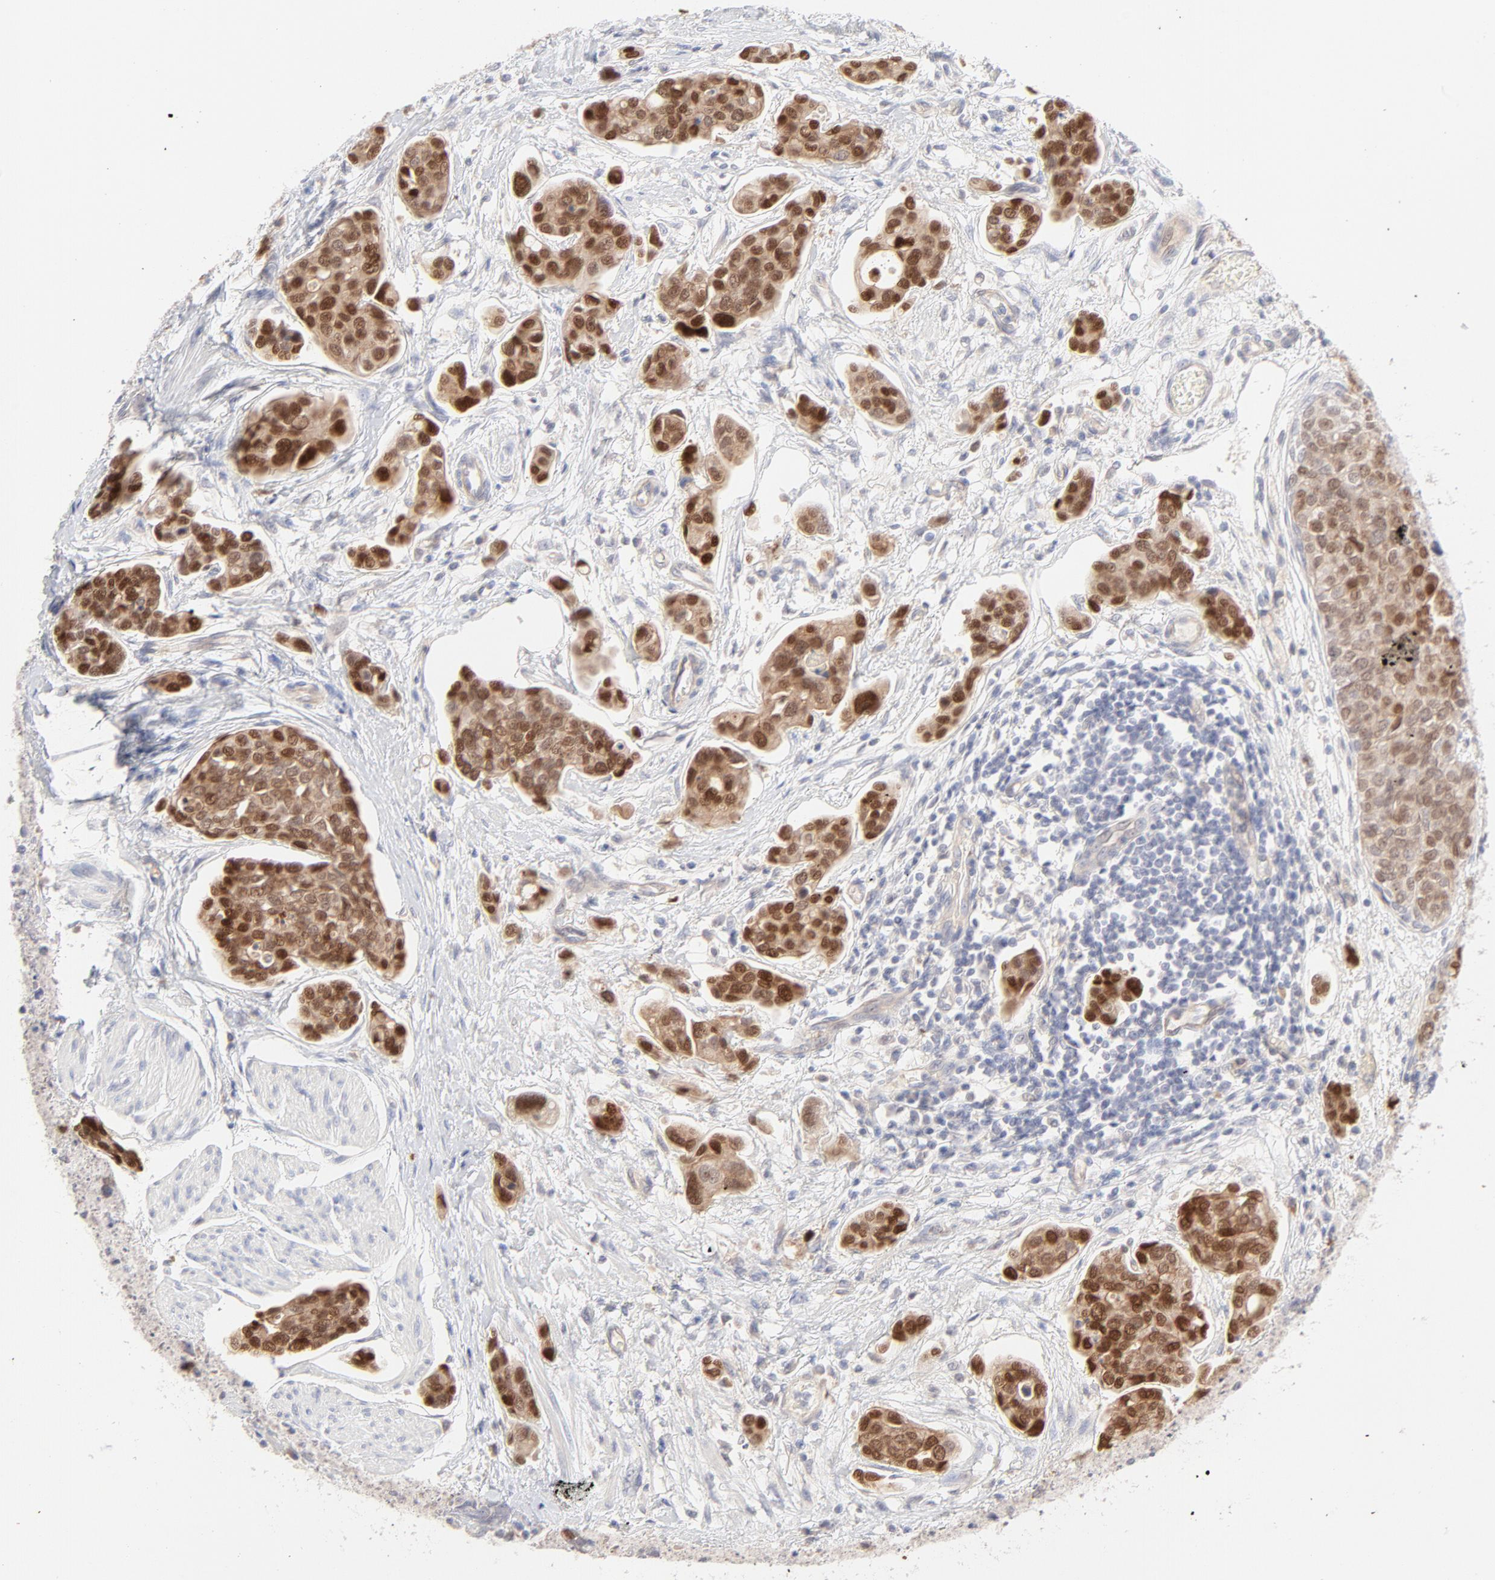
{"staining": {"intensity": "strong", "quantity": ">75%", "location": "cytoplasmic/membranous,nuclear"}, "tissue": "urothelial cancer", "cell_type": "Tumor cells", "image_type": "cancer", "snomed": [{"axis": "morphology", "description": "Urothelial carcinoma, High grade"}, {"axis": "topography", "description": "Urinary bladder"}], "caption": "A high amount of strong cytoplasmic/membranous and nuclear staining is appreciated in approximately >75% of tumor cells in urothelial cancer tissue. The staining was performed using DAB, with brown indicating positive protein expression. Nuclei are stained blue with hematoxylin.", "gene": "ELF3", "patient": {"sex": "male", "age": 78}}